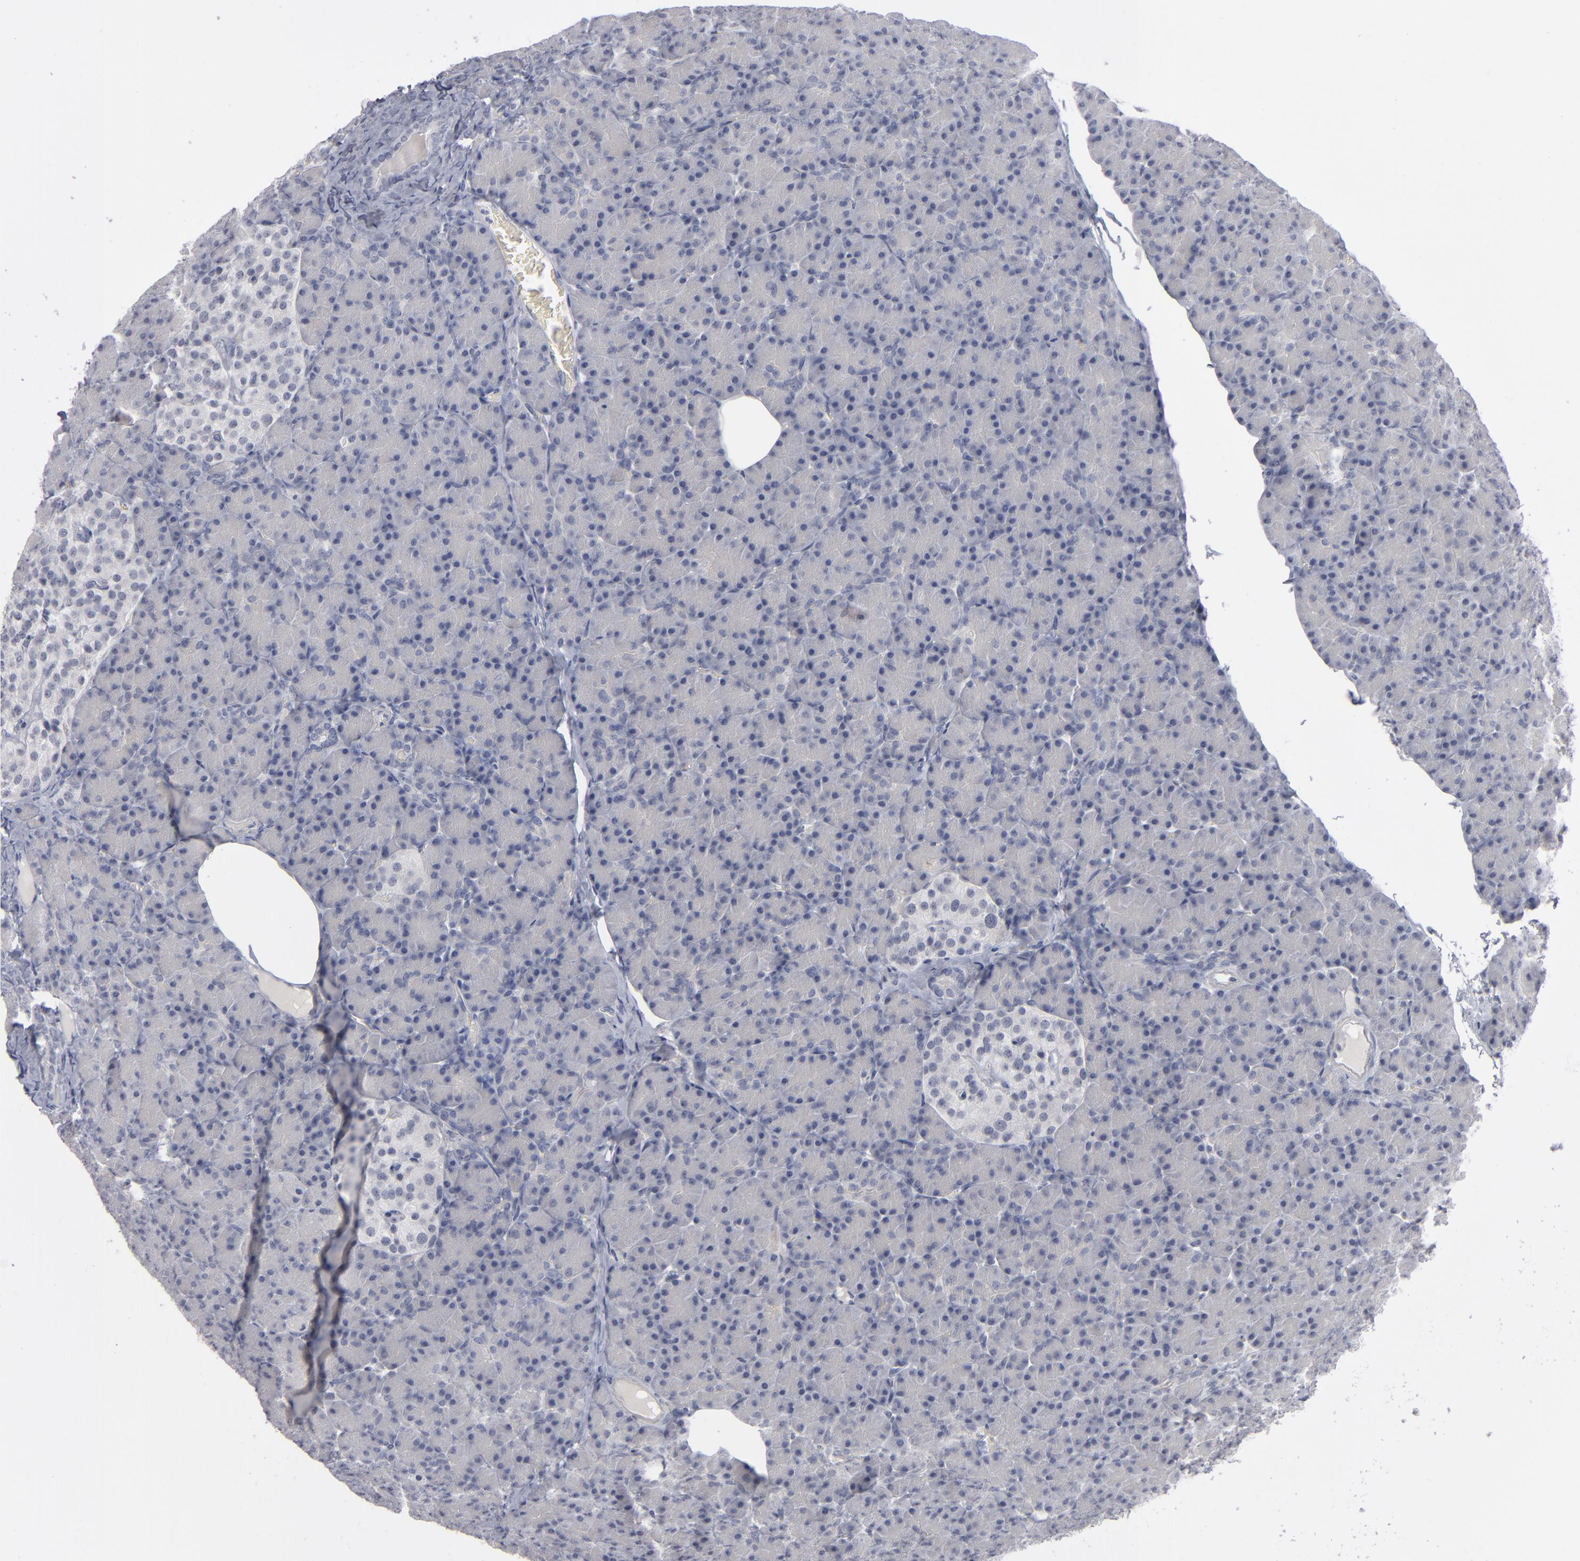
{"staining": {"intensity": "negative", "quantity": "none", "location": "none"}, "tissue": "pancreas", "cell_type": "Exocrine glandular cells", "image_type": "normal", "snomed": [{"axis": "morphology", "description": "Normal tissue, NOS"}, {"axis": "topography", "description": "Pancreas"}], "caption": "This is a image of immunohistochemistry staining of unremarkable pancreas, which shows no positivity in exocrine glandular cells.", "gene": "KIAA1210", "patient": {"sex": "female", "age": 43}}